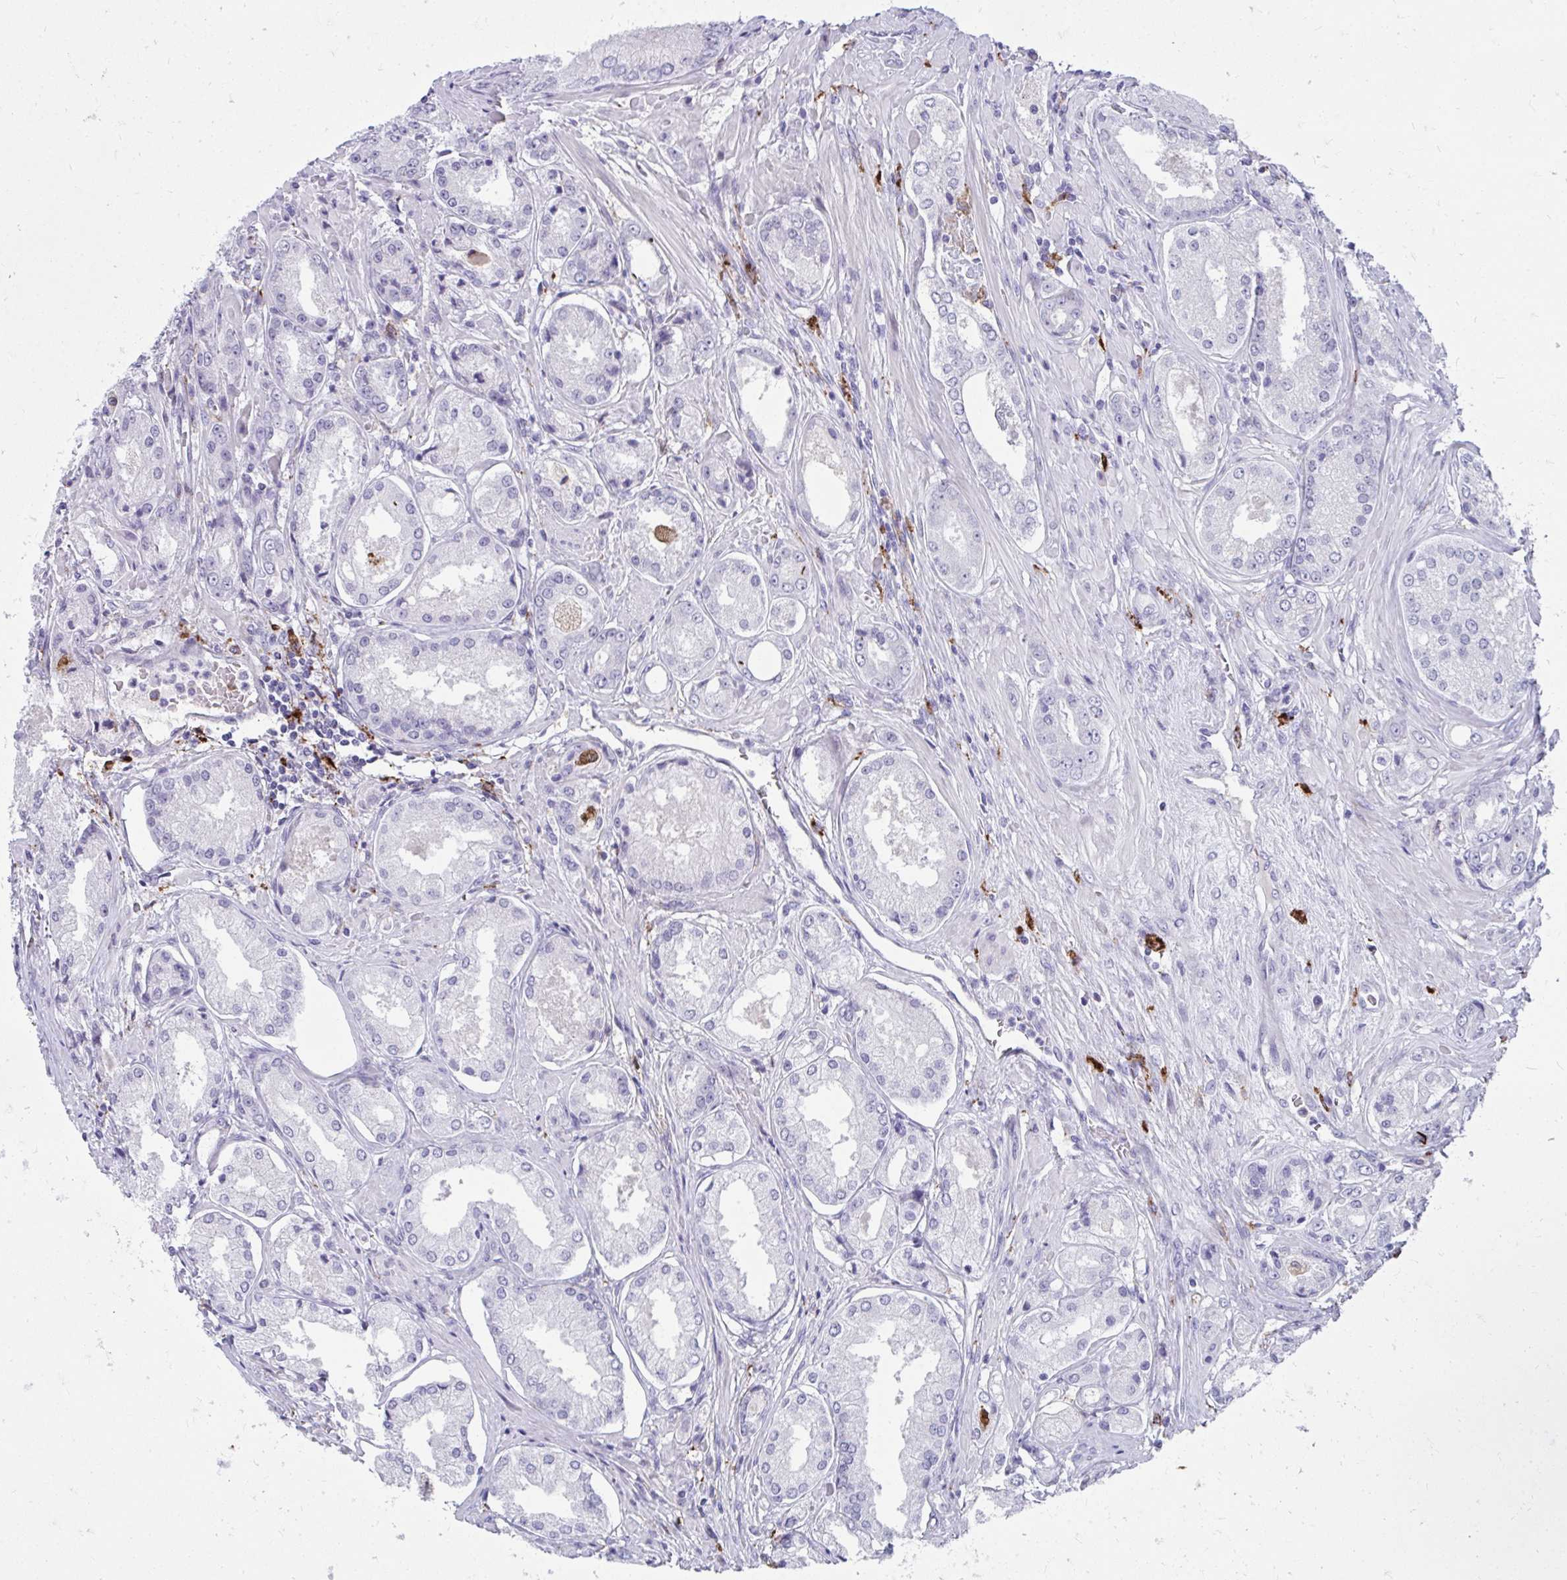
{"staining": {"intensity": "negative", "quantity": "none", "location": "none"}, "tissue": "prostate cancer", "cell_type": "Tumor cells", "image_type": "cancer", "snomed": [{"axis": "morphology", "description": "Adenocarcinoma, Low grade"}, {"axis": "topography", "description": "Prostate"}], "caption": "Immunohistochemical staining of prostate cancer displays no significant positivity in tumor cells. (DAB (3,3'-diaminobenzidine) IHC, high magnification).", "gene": "CD163", "patient": {"sex": "male", "age": 68}}